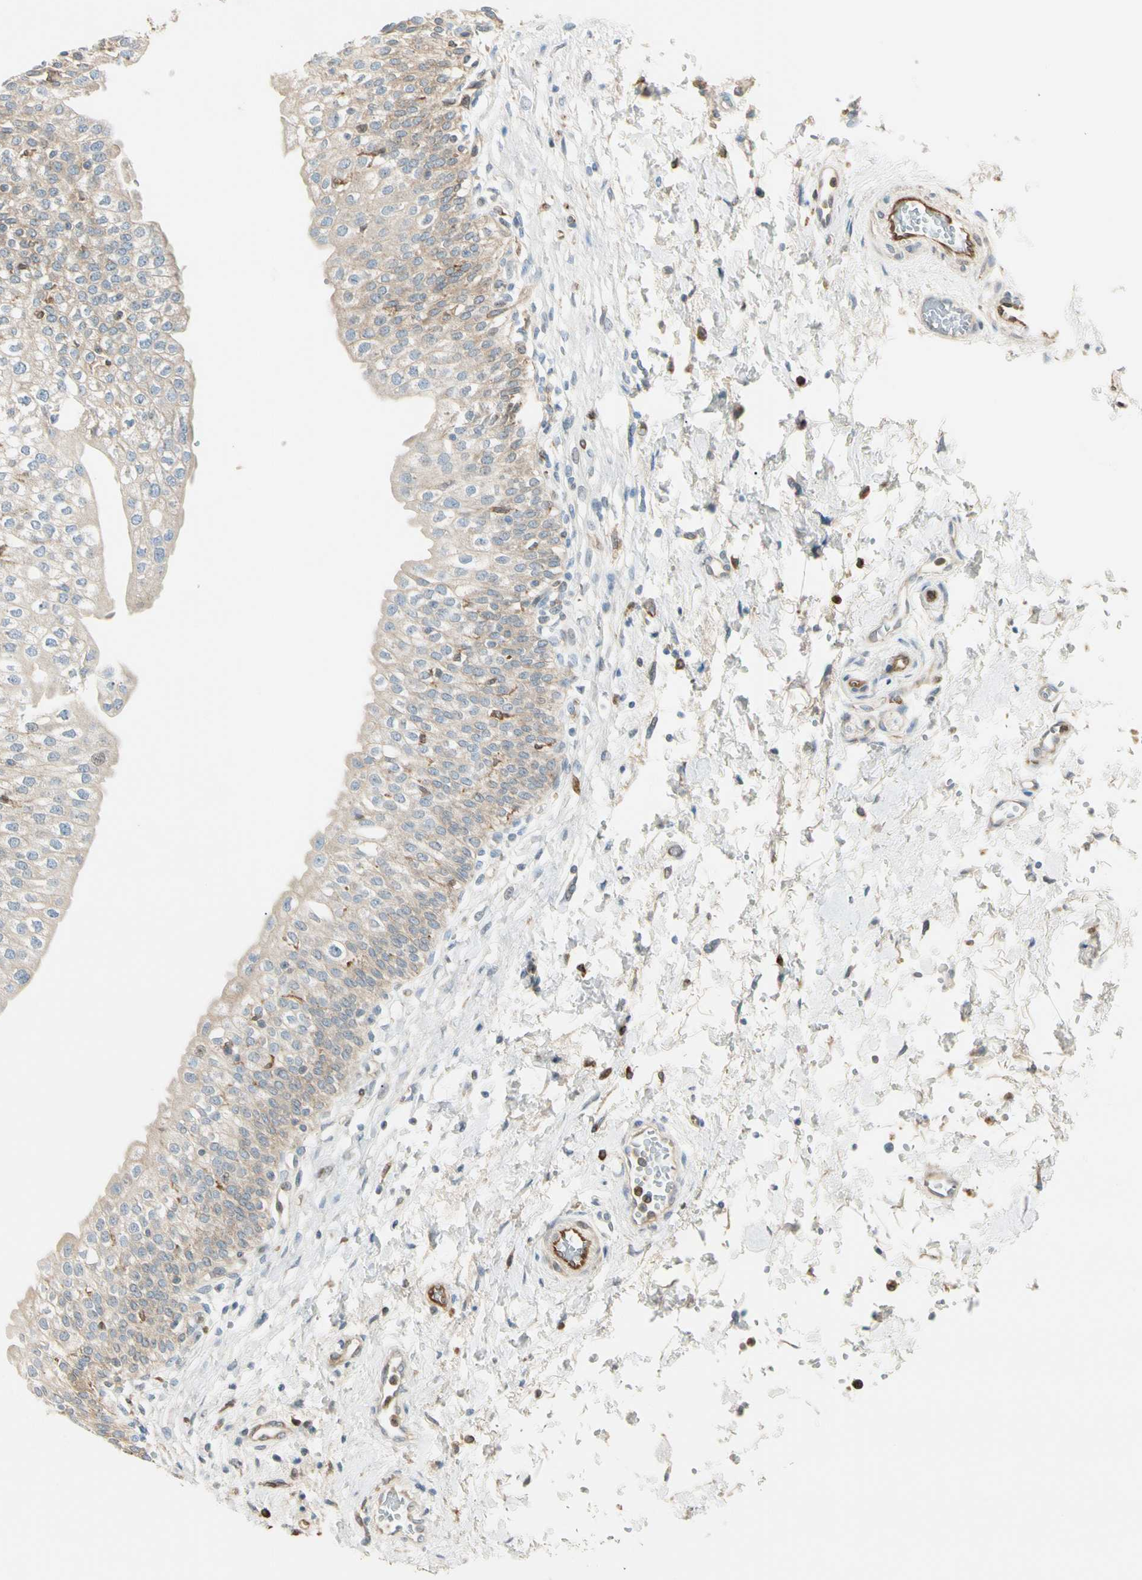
{"staining": {"intensity": "weak", "quantity": ">75%", "location": "cytoplasmic/membranous"}, "tissue": "urinary bladder", "cell_type": "Urothelial cells", "image_type": "normal", "snomed": [{"axis": "morphology", "description": "Normal tissue, NOS"}, {"axis": "topography", "description": "Urinary bladder"}], "caption": "High-power microscopy captured an immunohistochemistry (IHC) micrograph of unremarkable urinary bladder, revealing weak cytoplasmic/membranous positivity in about >75% of urothelial cells.", "gene": "LPCAT2", "patient": {"sex": "male", "age": 55}}